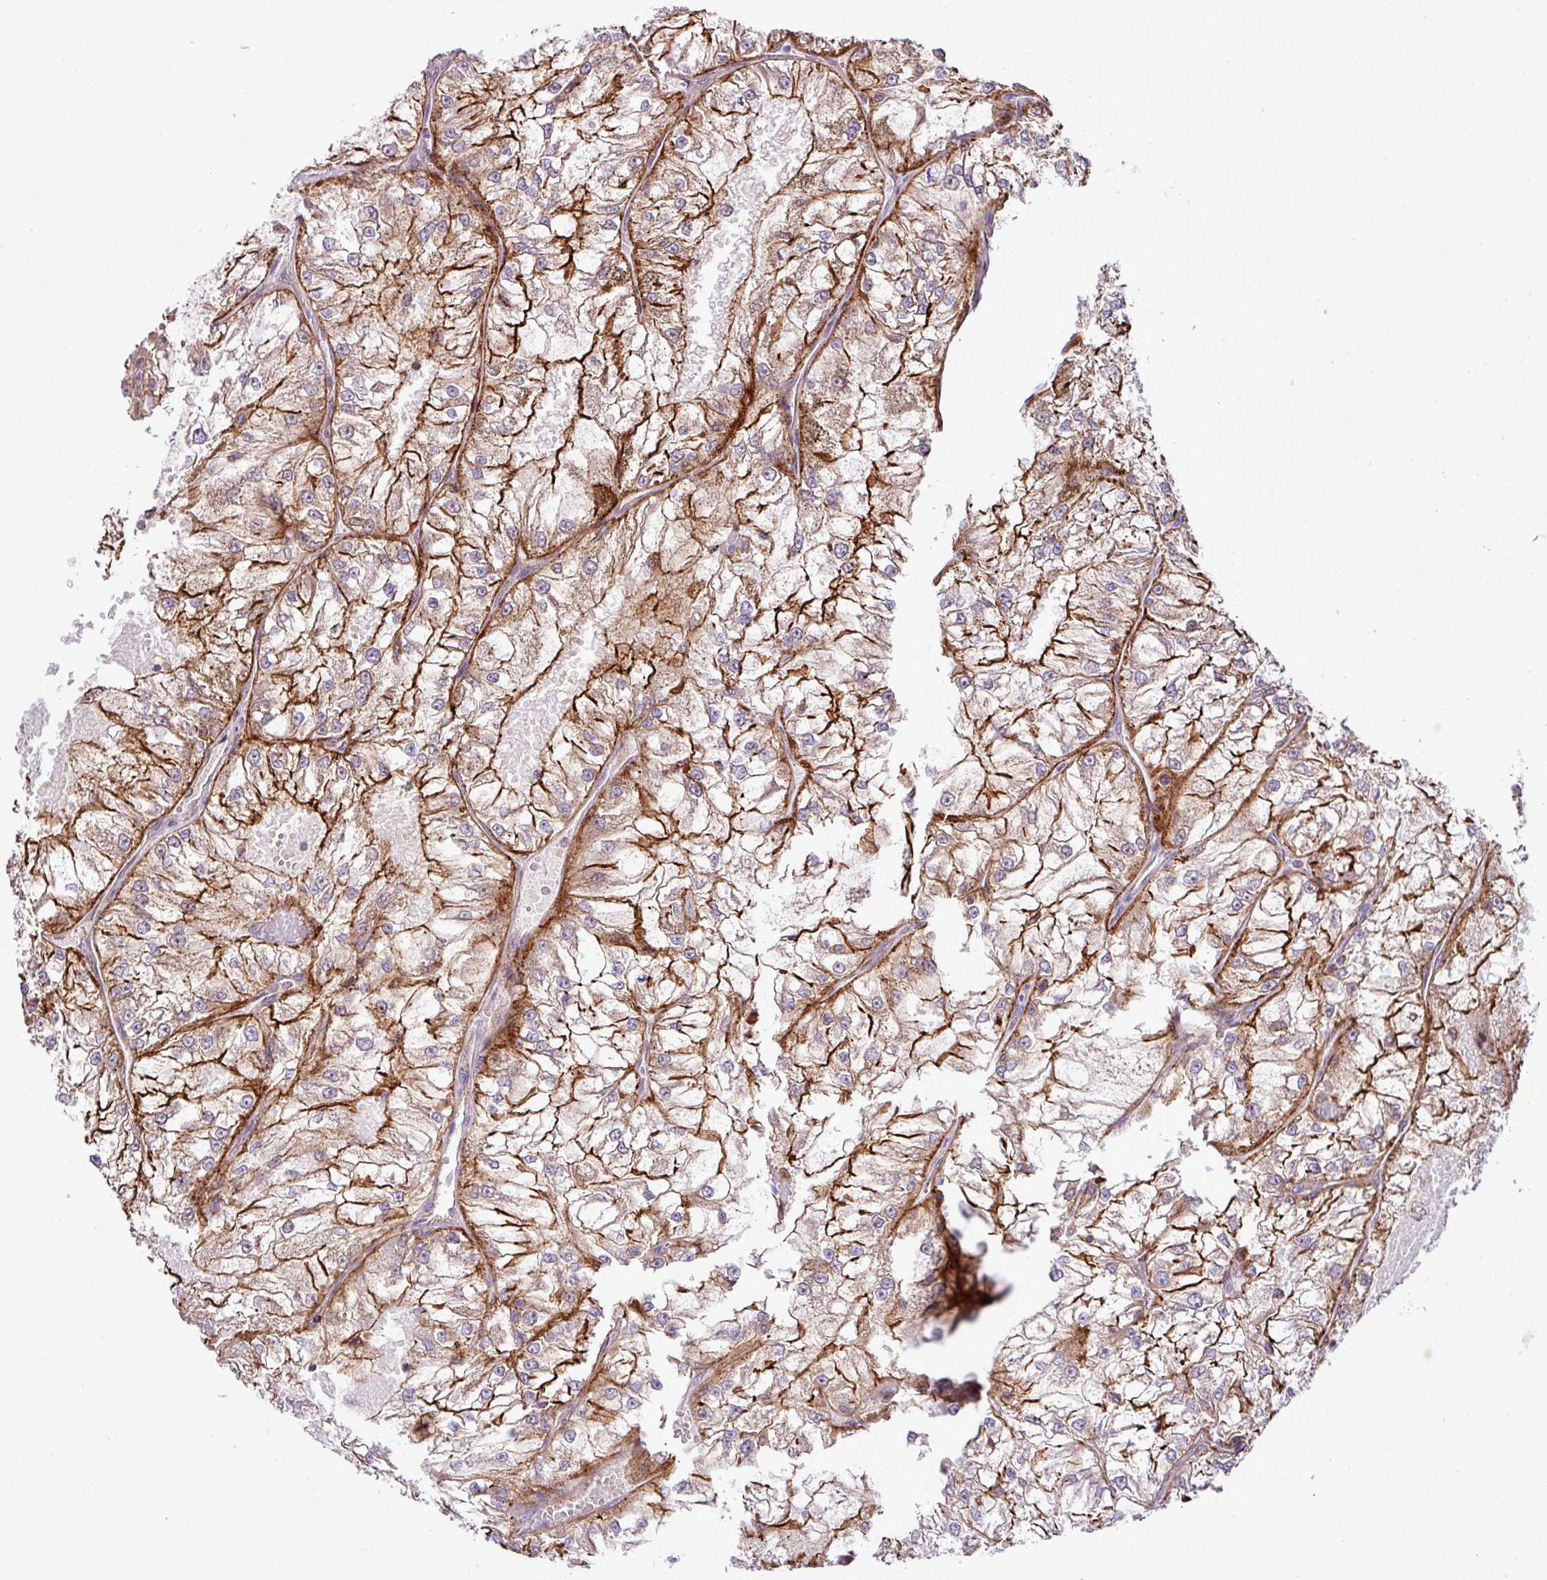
{"staining": {"intensity": "moderate", "quantity": ">75%", "location": "cytoplasmic/membranous"}, "tissue": "renal cancer", "cell_type": "Tumor cells", "image_type": "cancer", "snomed": [{"axis": "morphology", "description": "Adenocarcinoma, NOS"}, {"axis": "topography", "description": "Kidney"}], "caption": "Moderate cytoplasmic/membranous expression is present in about >75% of tumor cells in adenocarcinoma (renal).", "gene": "B3GNT9", "patient": {"sex": "female", "age": 72}}